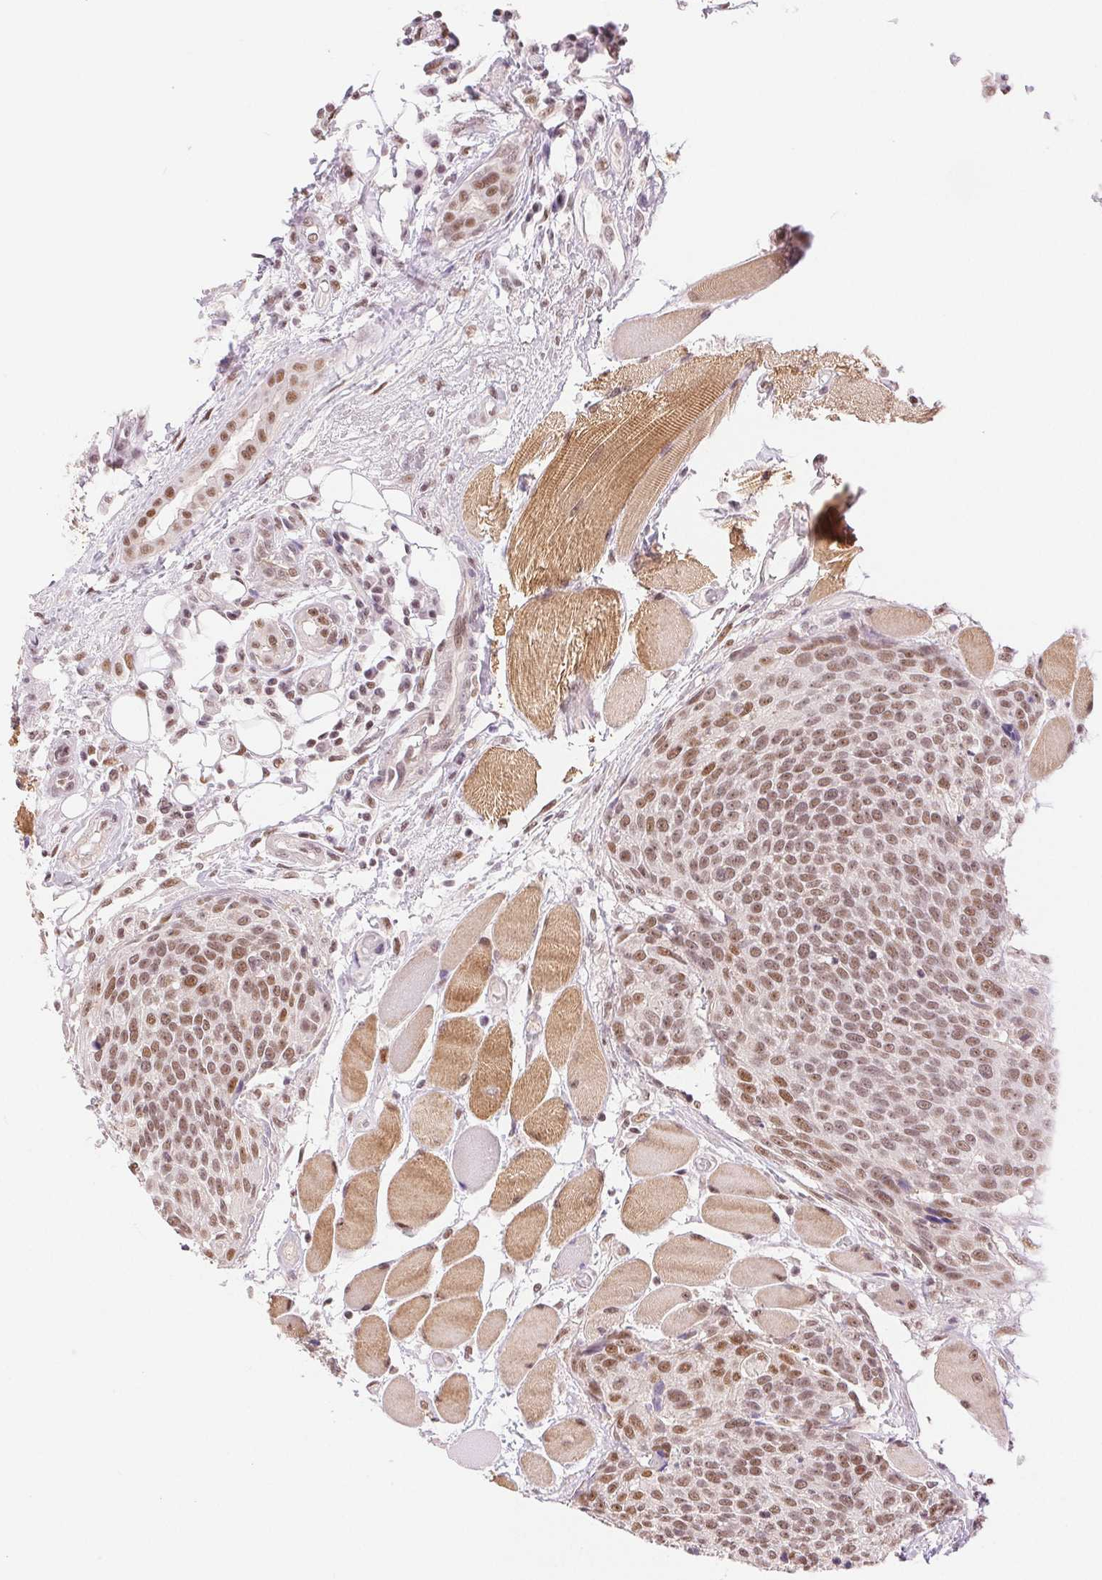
{"staining": {"intensity": "moderate", "quantity": ">75%", "location": "nuclear"}, "tissue": "head and neck cancer", "cell_type": "Tumor cells", "image_type": "cancer", "snomed": [{"axis": "morphology", "description": "Squamous cell carcinoma, NOS"}, {"axis": "topography", "description": "Oral tissue"}, {"axis": "topography", "description": "Head-Neck"}], "caption": "IHC of human head and neck cancer demonstrates medium levels of moderate nuclear expression in approximately >75% of tumor cells.", "gene": "RPRD1B", "patient": {"sex": "male", "age": 64}}